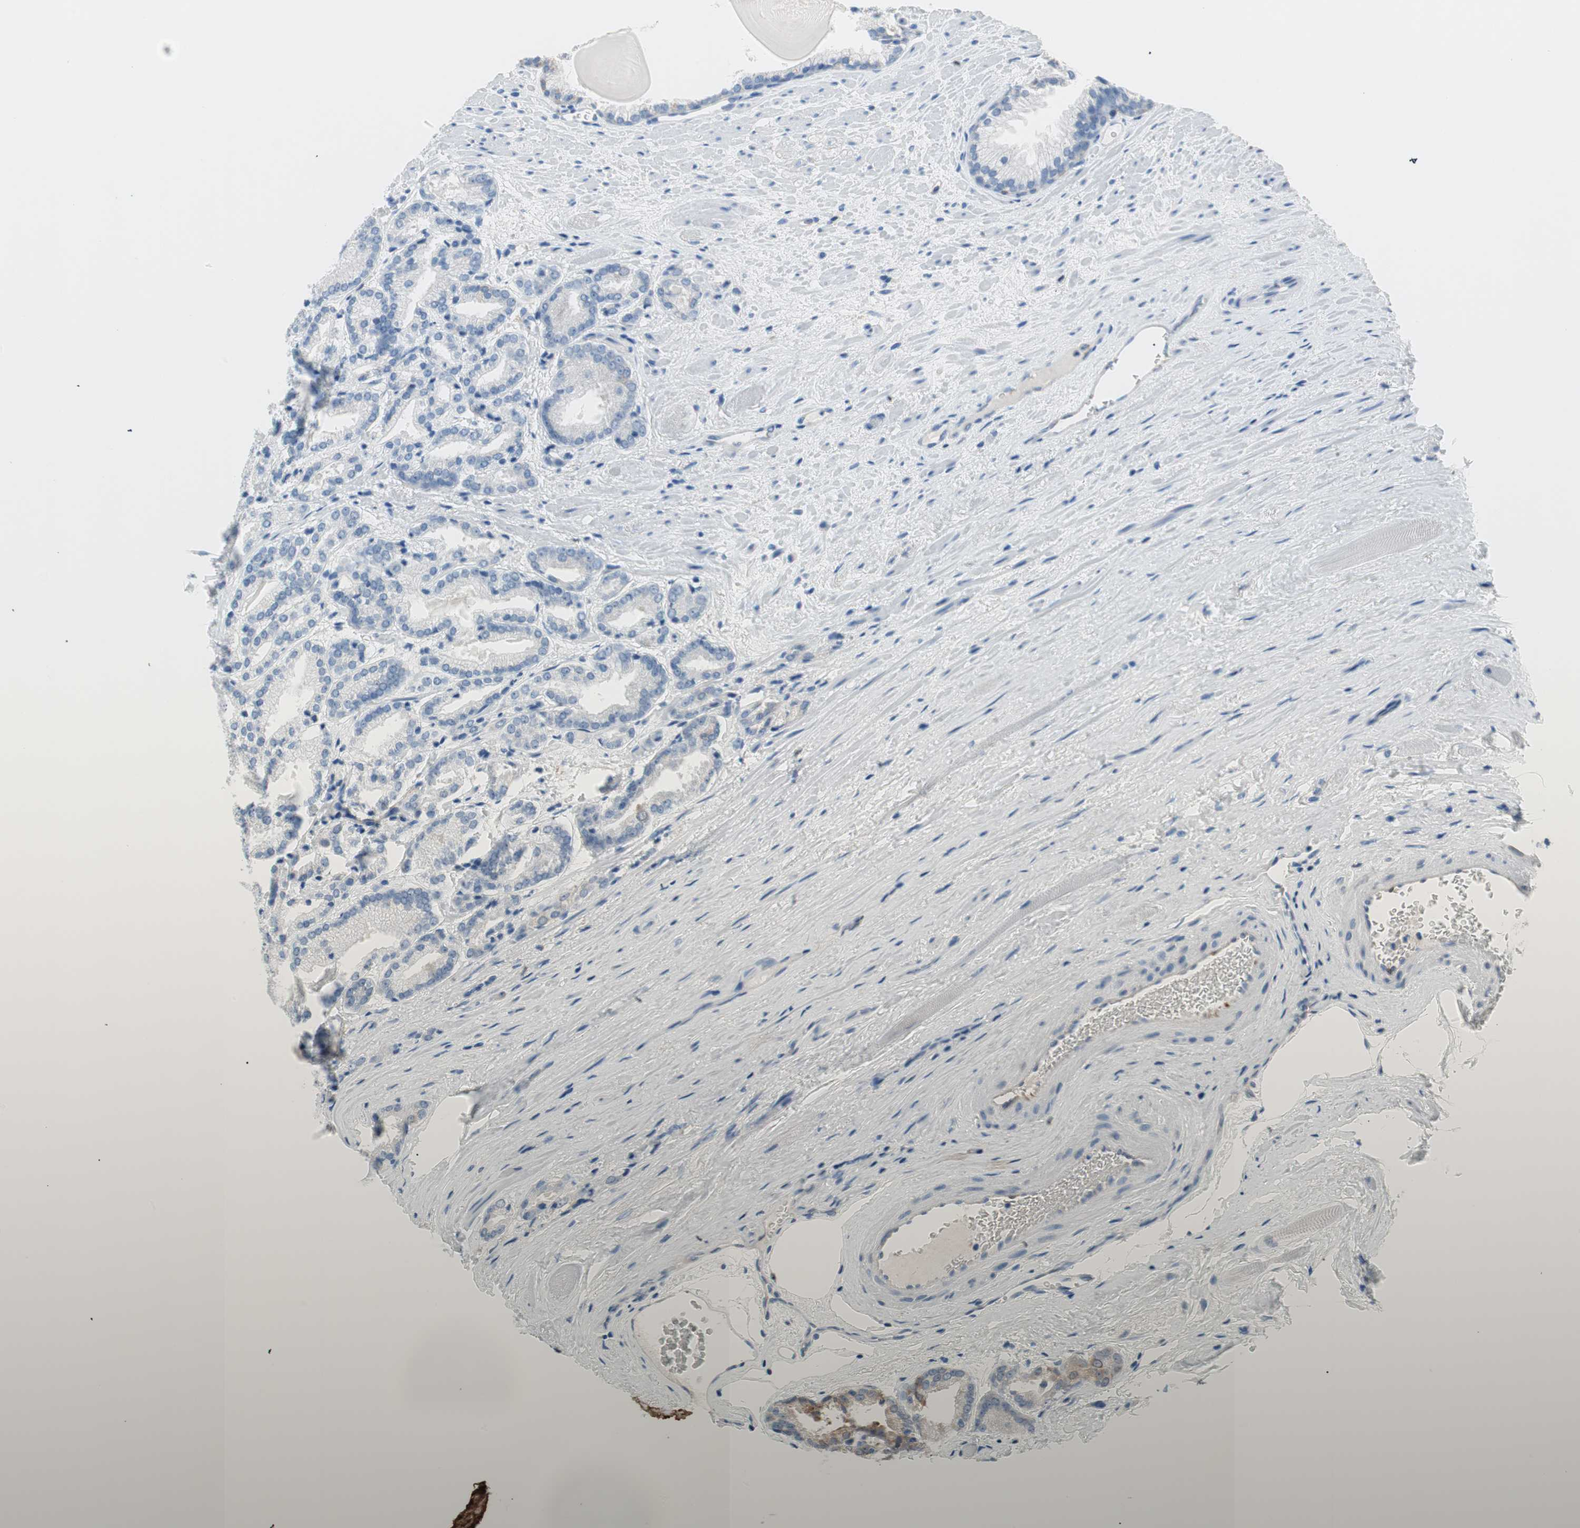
{"staining": {"intensity": "negative", "quantity": "none", "location": "none"}, "tissue": "prostate cancer", "cell_type": "Tumor cells", "image_type": "cancer", "snomed": [{"axis": "morphology", "description": "Adenocarcinoma, Low grade"}, {"axis": "topography", "description": "Prostate"}], "caption": "Prostate cancer was stained to show a protein in brown. There is no significant positivity in tumor cells.", "gene": "GLUL", "patient": {"sex": "male", "age": 59}}